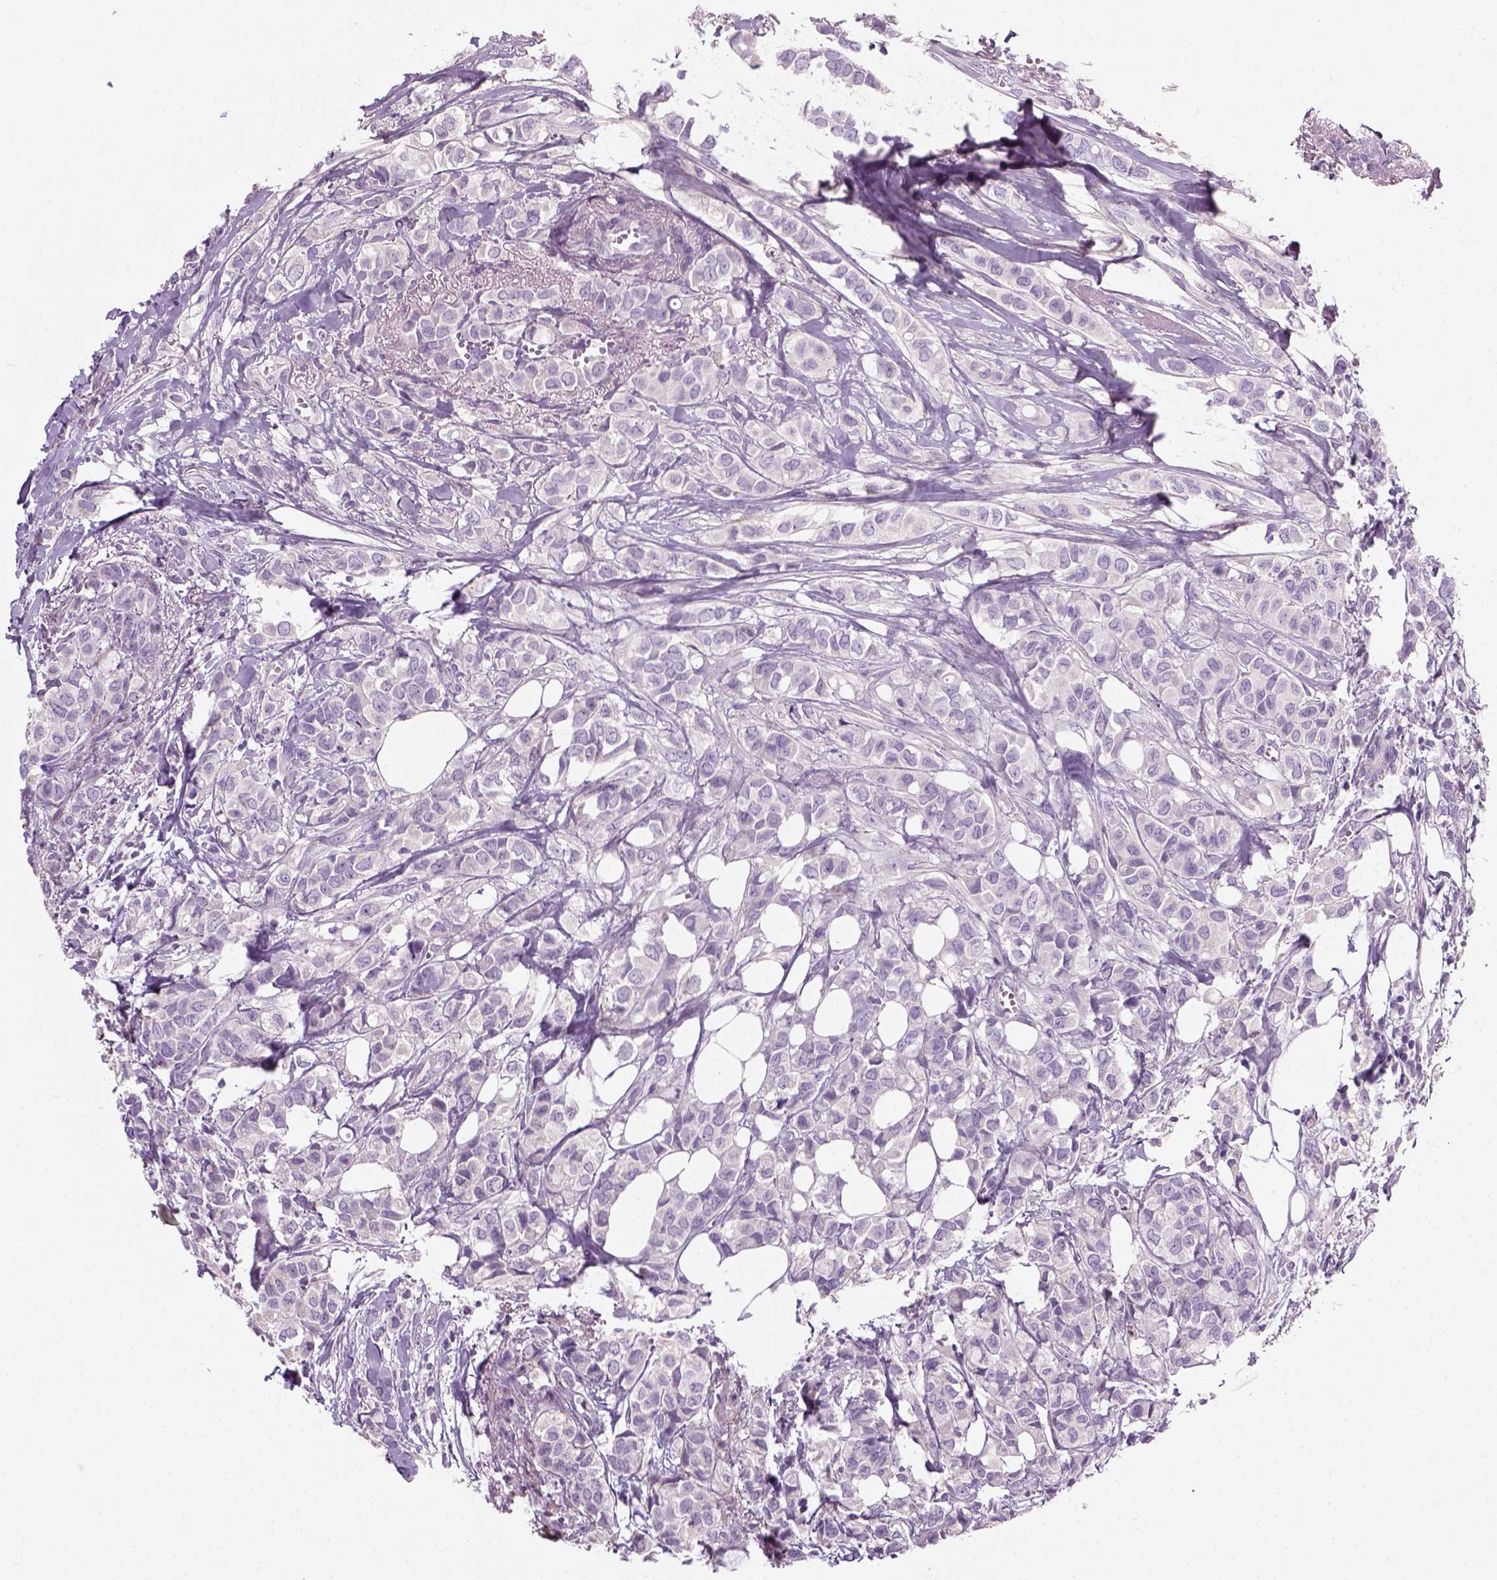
{"staining": {"intensity": "negative", "quantity": "none", "location": "none"}, "tissue": "breast cancer", "cell_type": "Tumor cells", "image_type": "cancer", "snomed": [{"axis": "morphology", "description": "Duct carcinoma"}, {"axis": "topography", "description": "Breast"}], "caption": "This is an immunohistochemistry (IHC) histopathology image of breast cancer. There is no staining in tumor cells.", "gene": "ELOVL3", "patient": {"sex": "female", "age": 85}}